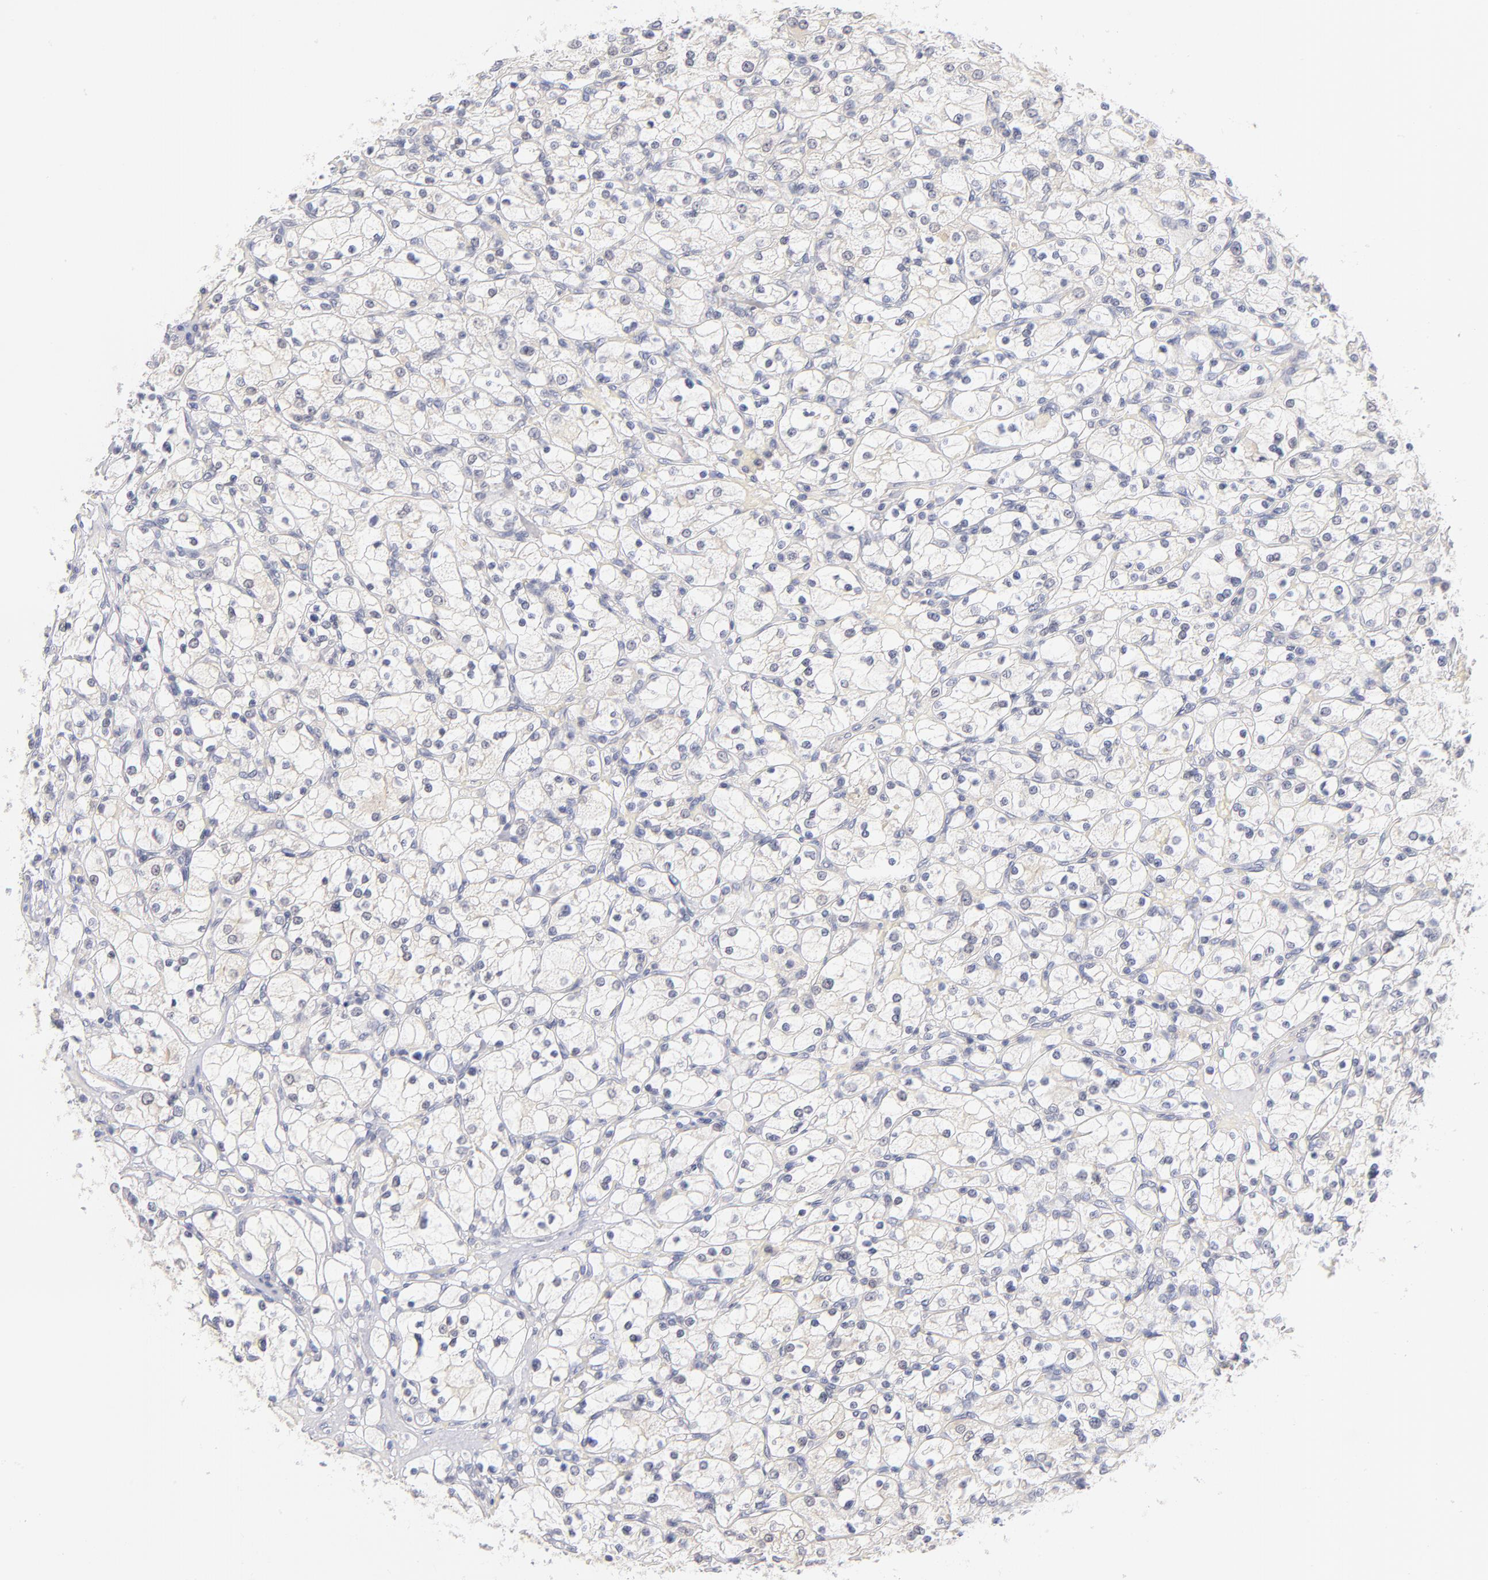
{"staining": {"intensity": "negative", "quantity": "none", "location": "none"}, "tissue": "renal cancer", "cell_type": "Tumor cells", "image_type": "cancer", "snomed": [{"axis": "morphology", "description": "Adenocarcinoma, NOS"}, {"axis": "topography", "description": "Kidney"}], "caption": "Human renal cancer (adenocarcinoma) stained for a protein using IHC exhibits no positivity in tumor cells.", "gene": "CASP6", "patient": {"sex": "female", "age": 83}}